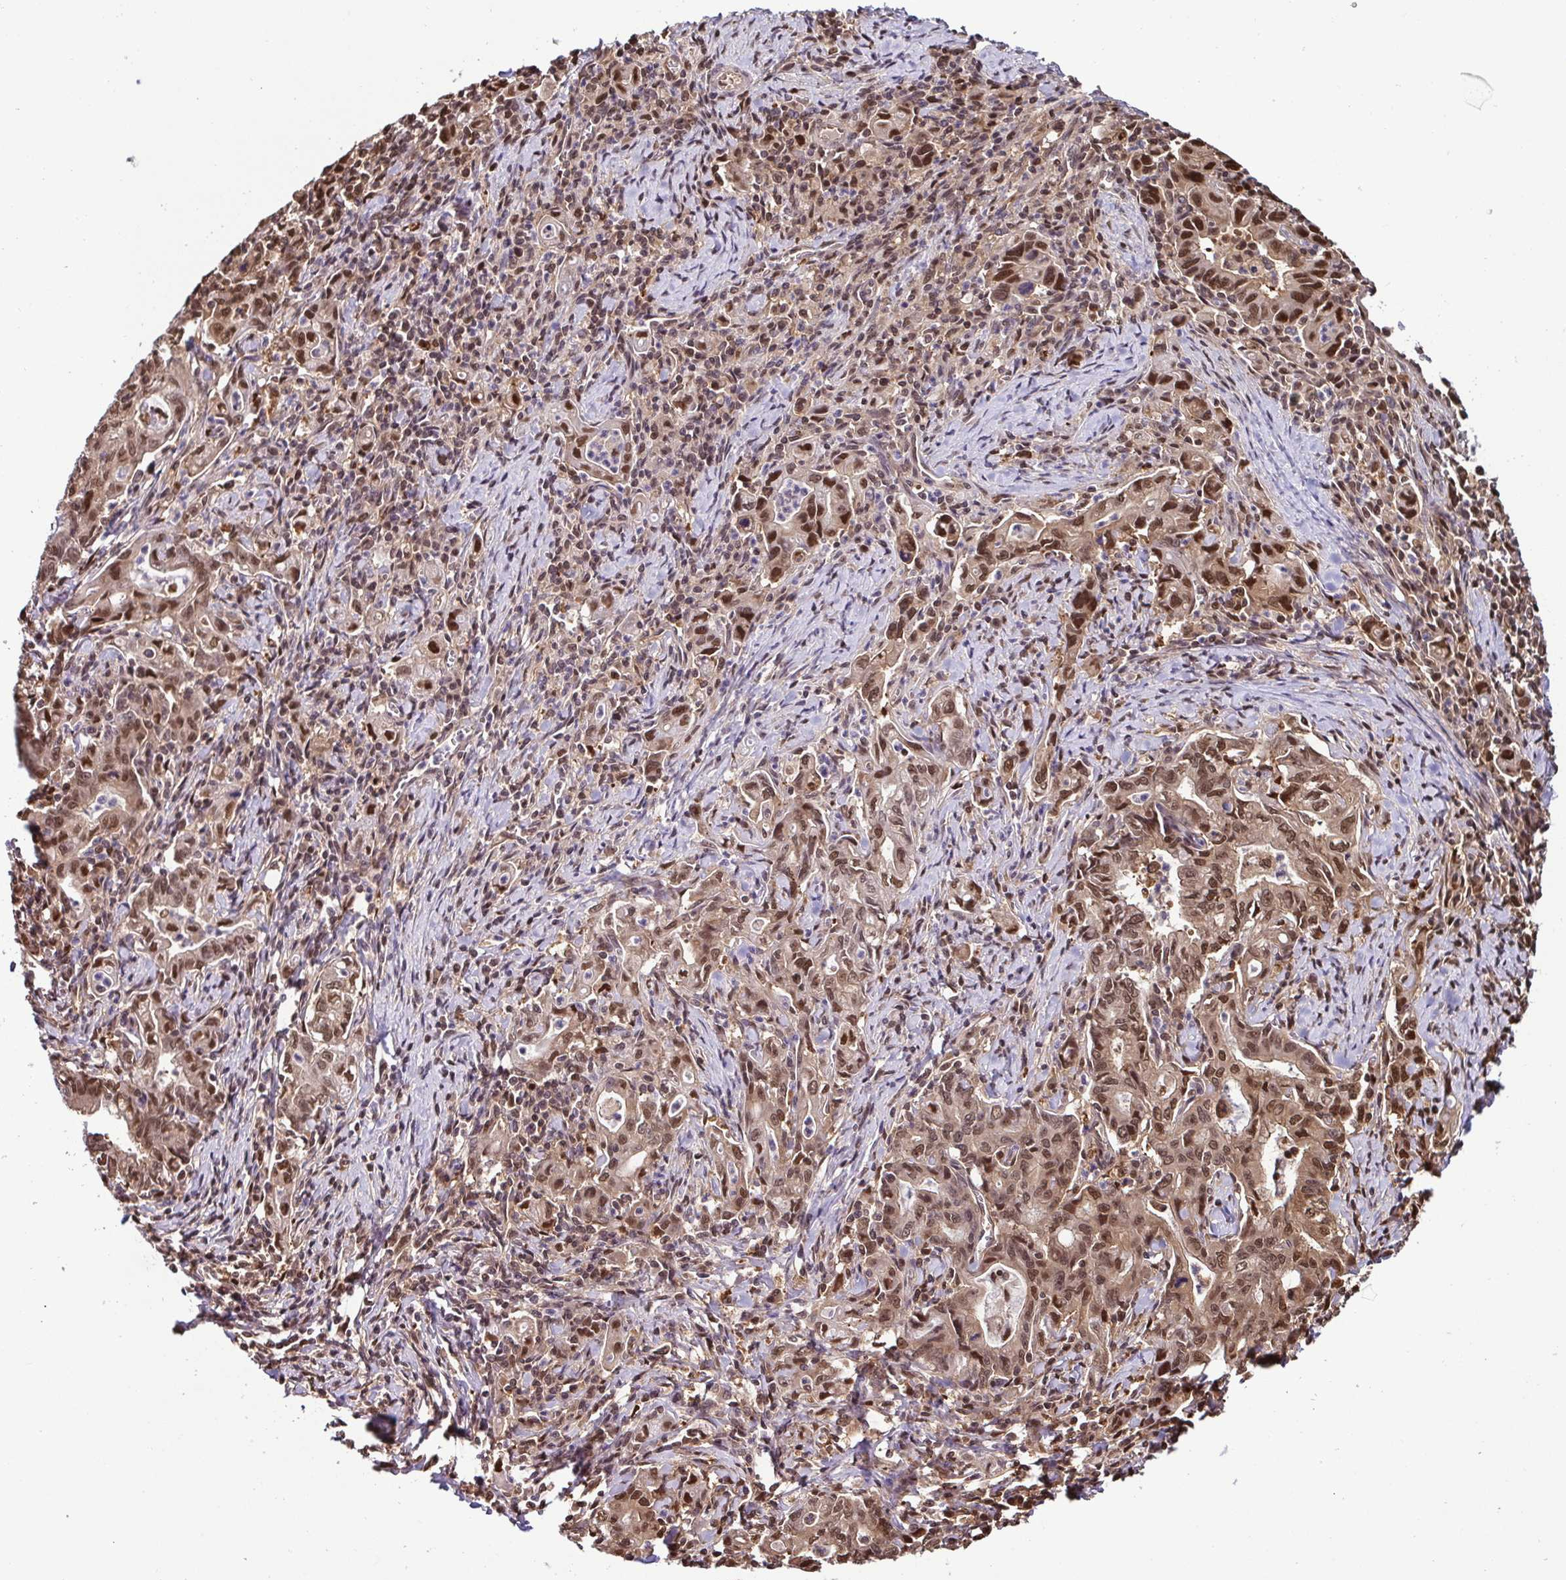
{"staining": {"intensity": "moderate", "quantity": ">75%", "location": "nuclear"}, "tissue": "stomach cancer", "cell_type": "Tumor cells", "image_type": "cancer", "snomed": [{"axis": "morphology", "description": "Adenocarcinoma, NOS"}, {"axis": "topography", "description": "Stomach, upper"}], "caption": "Stomach cancer (adenocarcinoma) stained with a brown dye displays moderate nuclear positive expression in about >75% of tumor cells.", "gene": "PSMB9", "patient": {"sex": "female", "age": 79}}